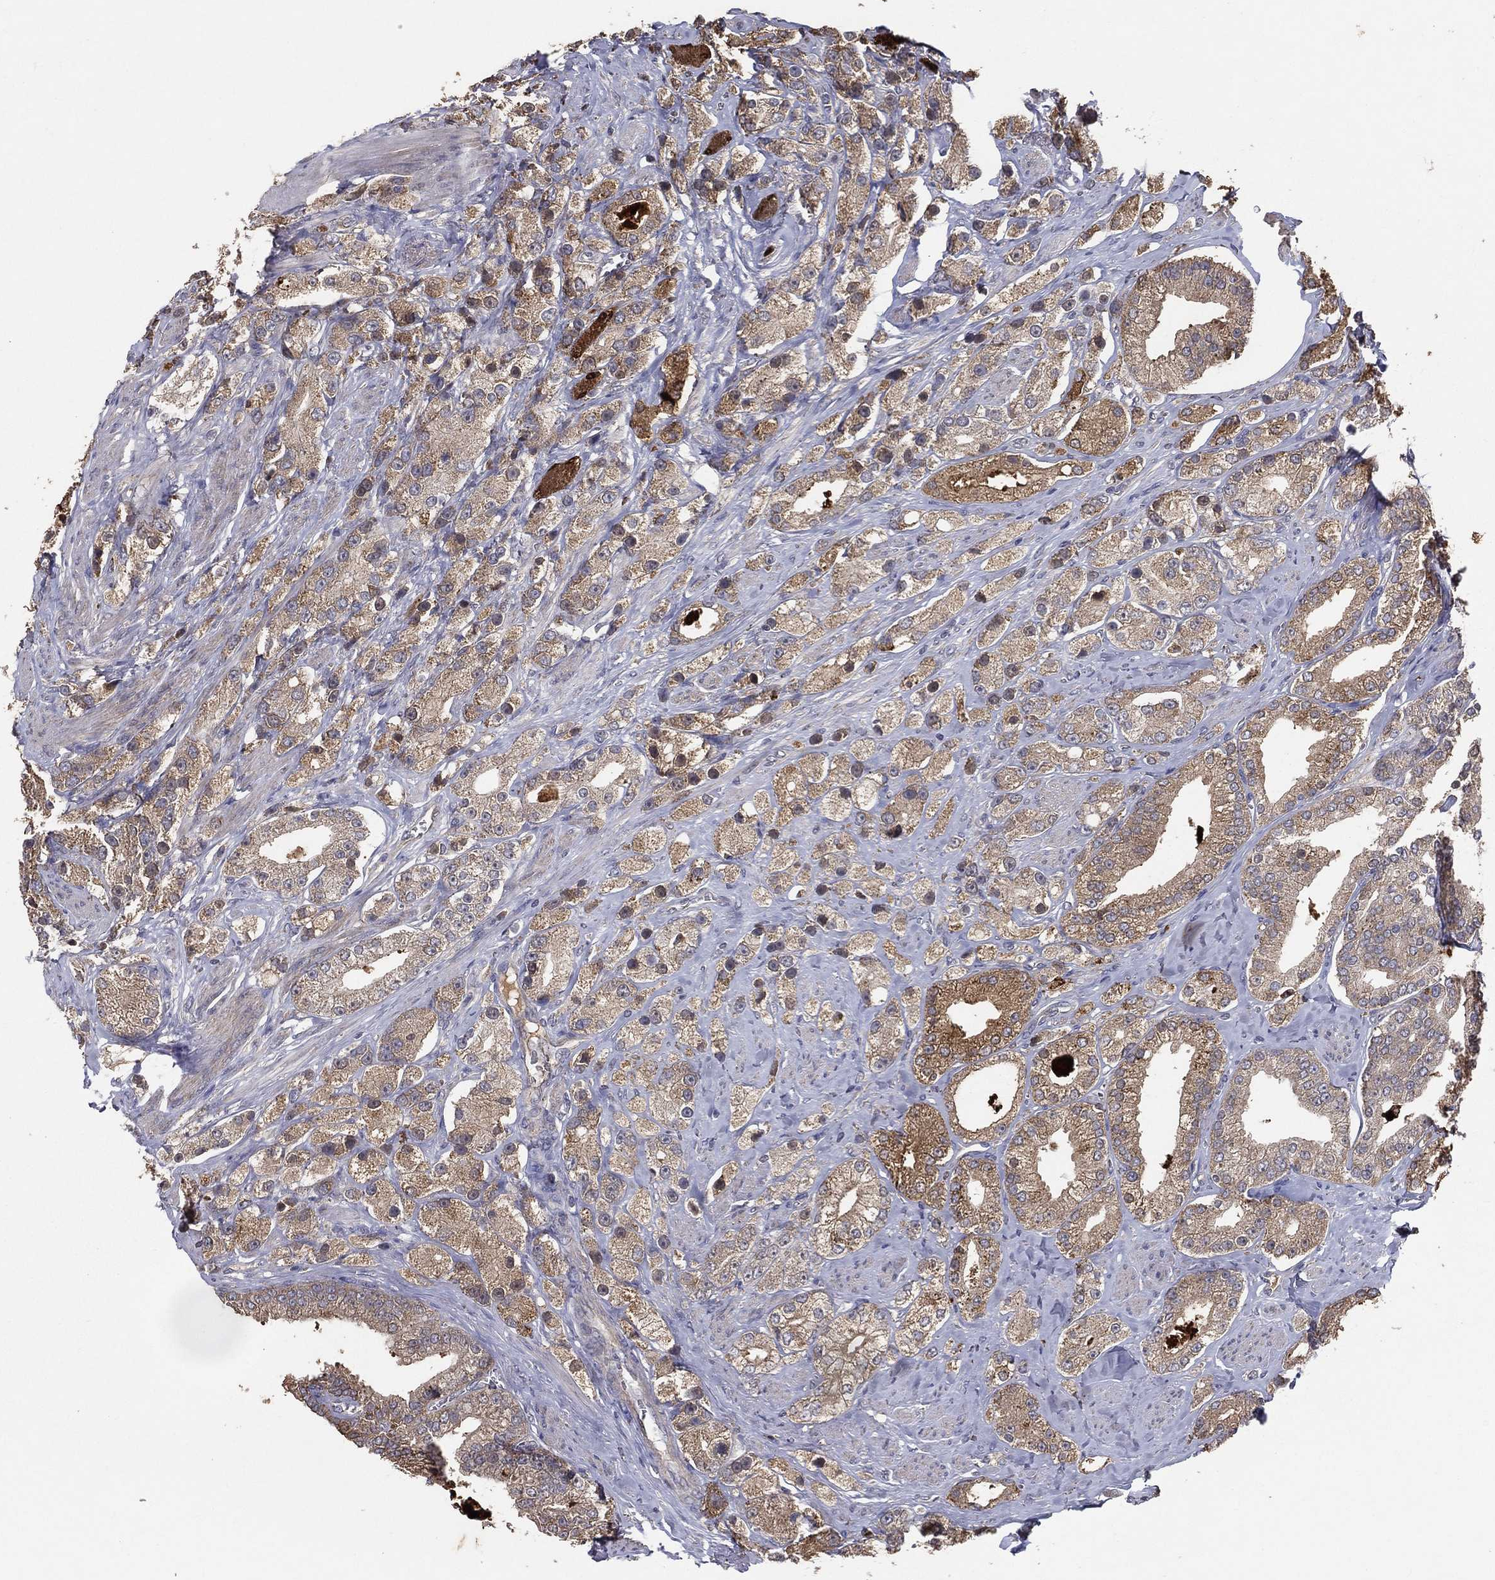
{"staining": {"intensity": "moderate", "quantity": "25%-75%", "location": "cytoplasmic/membranous"}, "tissue": "prostate cancer", "cell_type": "Tumor cells", "image_type": "cancer", "snomed": [{"axis": "morphology", "description": "Adenocarcinoma, NOS"}, {"axis": "topography", "description": "Prostate and seminal vesicle, NOS"}, {"axis": "topography", "description": "Prostate"}], "caption": "IHC image of human prostate adenocarcinoma stained for a protein (brown), which reveals medium levels of moderate cytoplasmic/membranous staining in approximately 25%-75% of tumor cells.", "gene": "MT-ND1", "patient": {"sex": "male", "age": 67}}